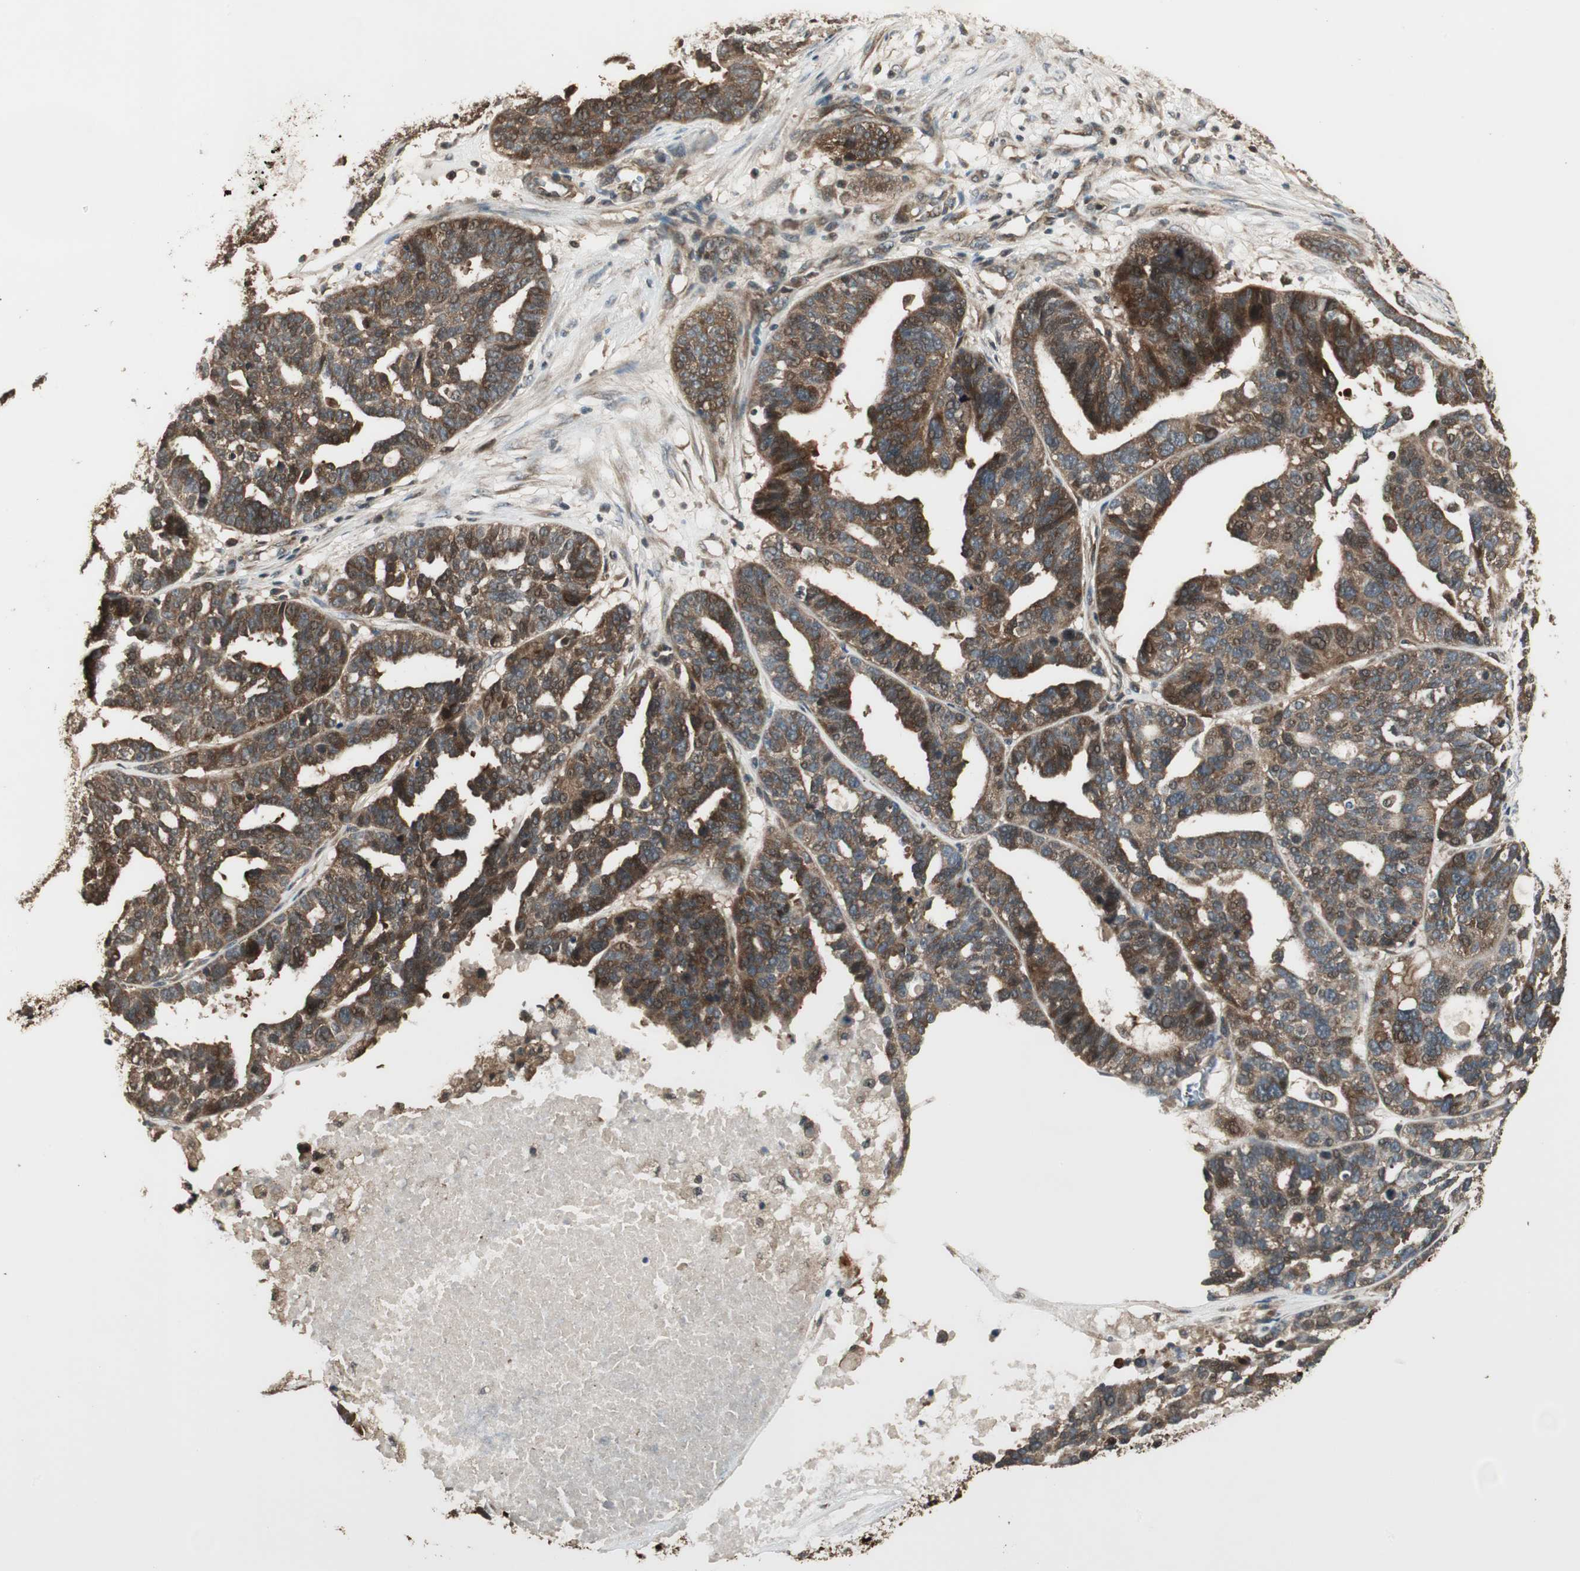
{"staining": {"intensity": "strong", "quantity": ">75%", "location": "cytoplasmic/membranous,nuclear"}, "tissue": "ovarian cancer", "cell_type": "Tumor cells", "image_type": "cancer", "snomed": [{"axis": "morphology", "description": "Cystadenocarcinoma, serous, NOS"}, {"axis": "topography", "description": "Ovary"}], "caption": "Protein expression analysis of human ovarian cancer reveals strong cytoplasmic/membranous and nuclear expression in approximately >75% of tumor cells. (Stains: DAB in brown, nuclei in blue, Microscopy: brightfield microscopy at high magnification).", "gene": "CNOT4", "patient": {"sex": "female", "age": 59}}